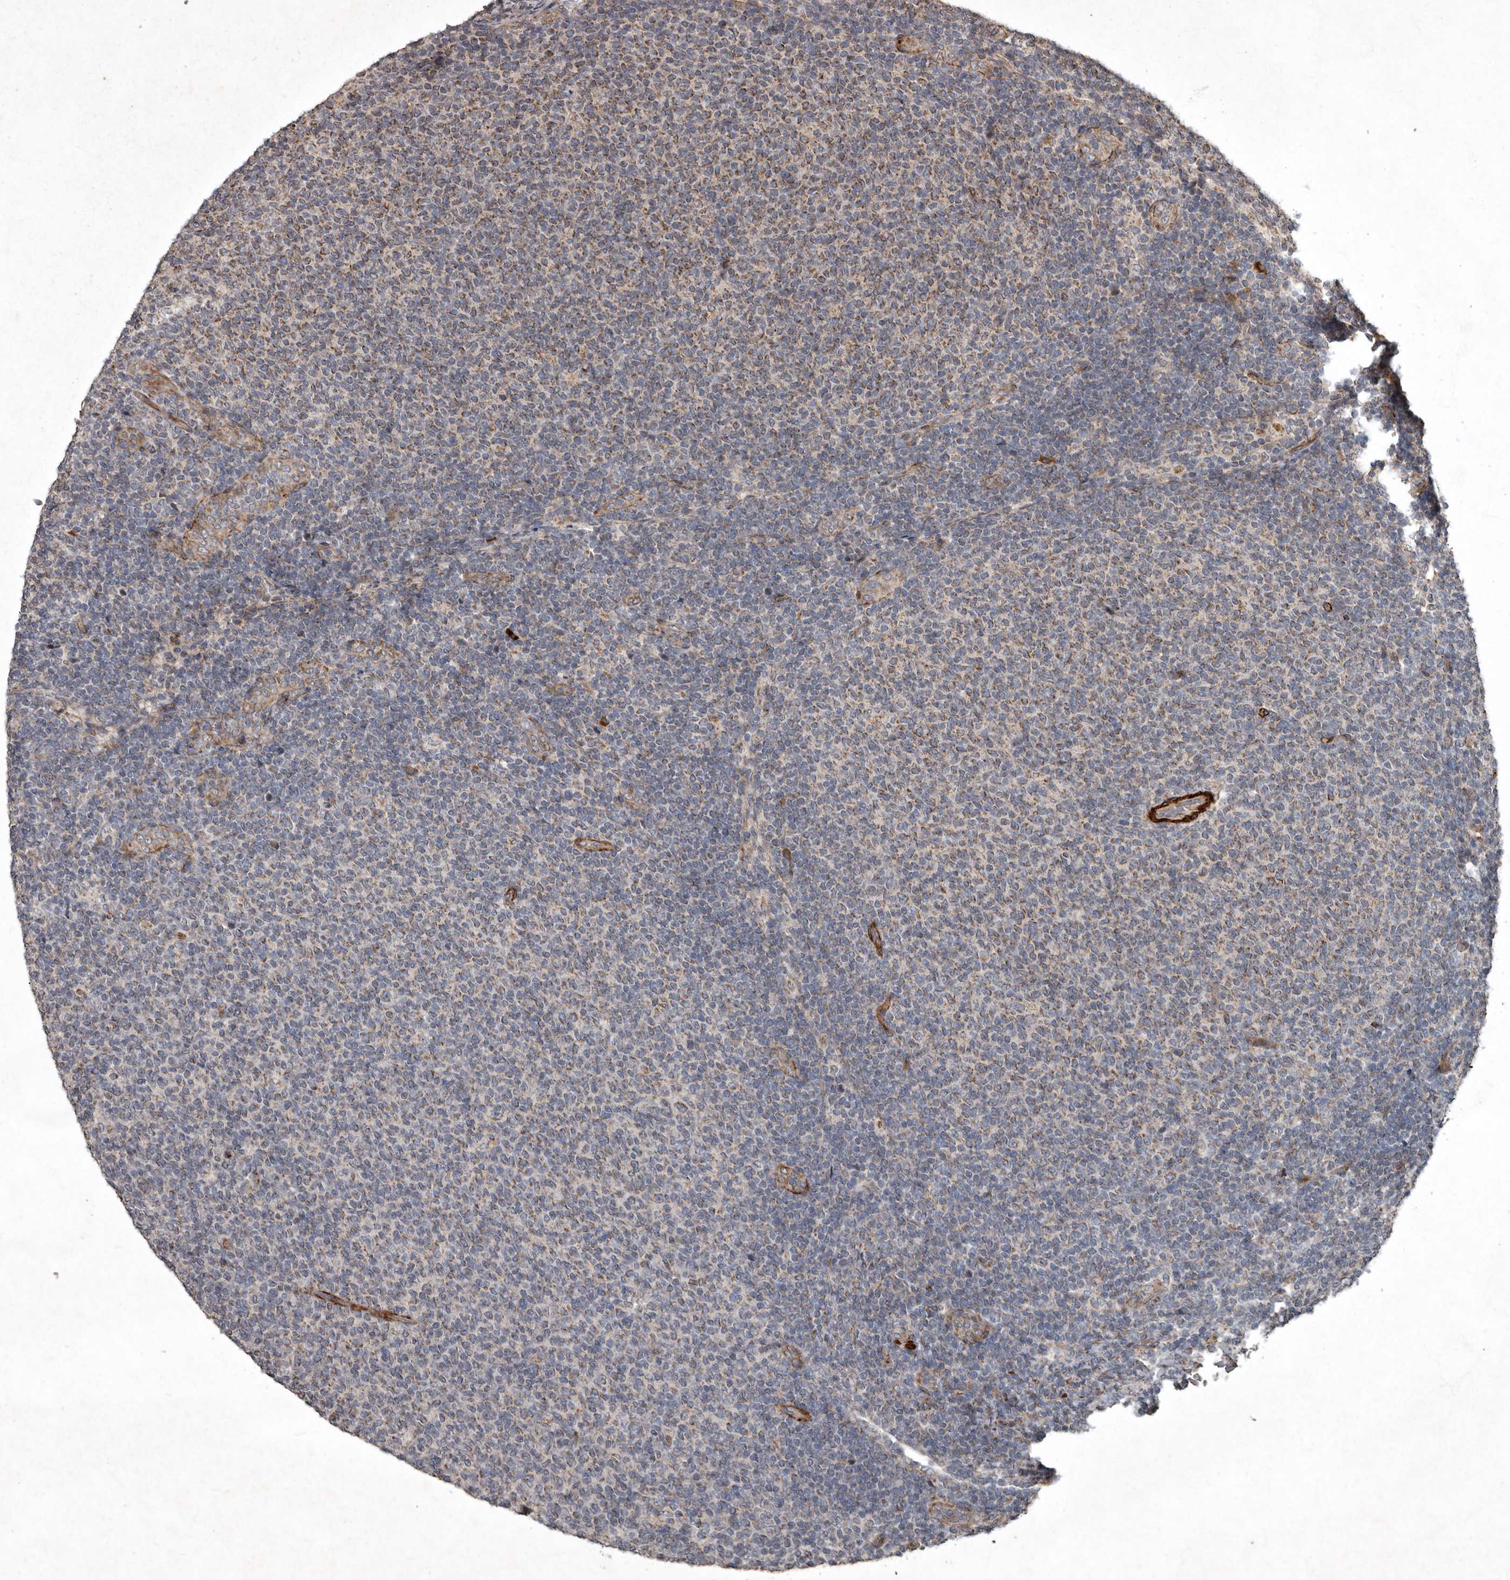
{"staining": {"intensity": "weak", "quantity": "<25%", "location": "cytoplasmic/membranous"}, "tissue": "lymphoma", "cell_type": "Tumor cells", "image_type": "cancer", "snomed": [{"axis": "morphology", "description": "Malignant lymphoma, non-Hodgkin's type, Low grade"}, {"axis": "topography", "description": "Lymph node"}], "caption": "This is an immunohistochemistry (IHC) image of low-grade malignant lymphoma, non-Hodgkin's type. There is no expression in tumor cells.", "gene": "MRPS15", "patient": {"sex": "male", "age": 66}}